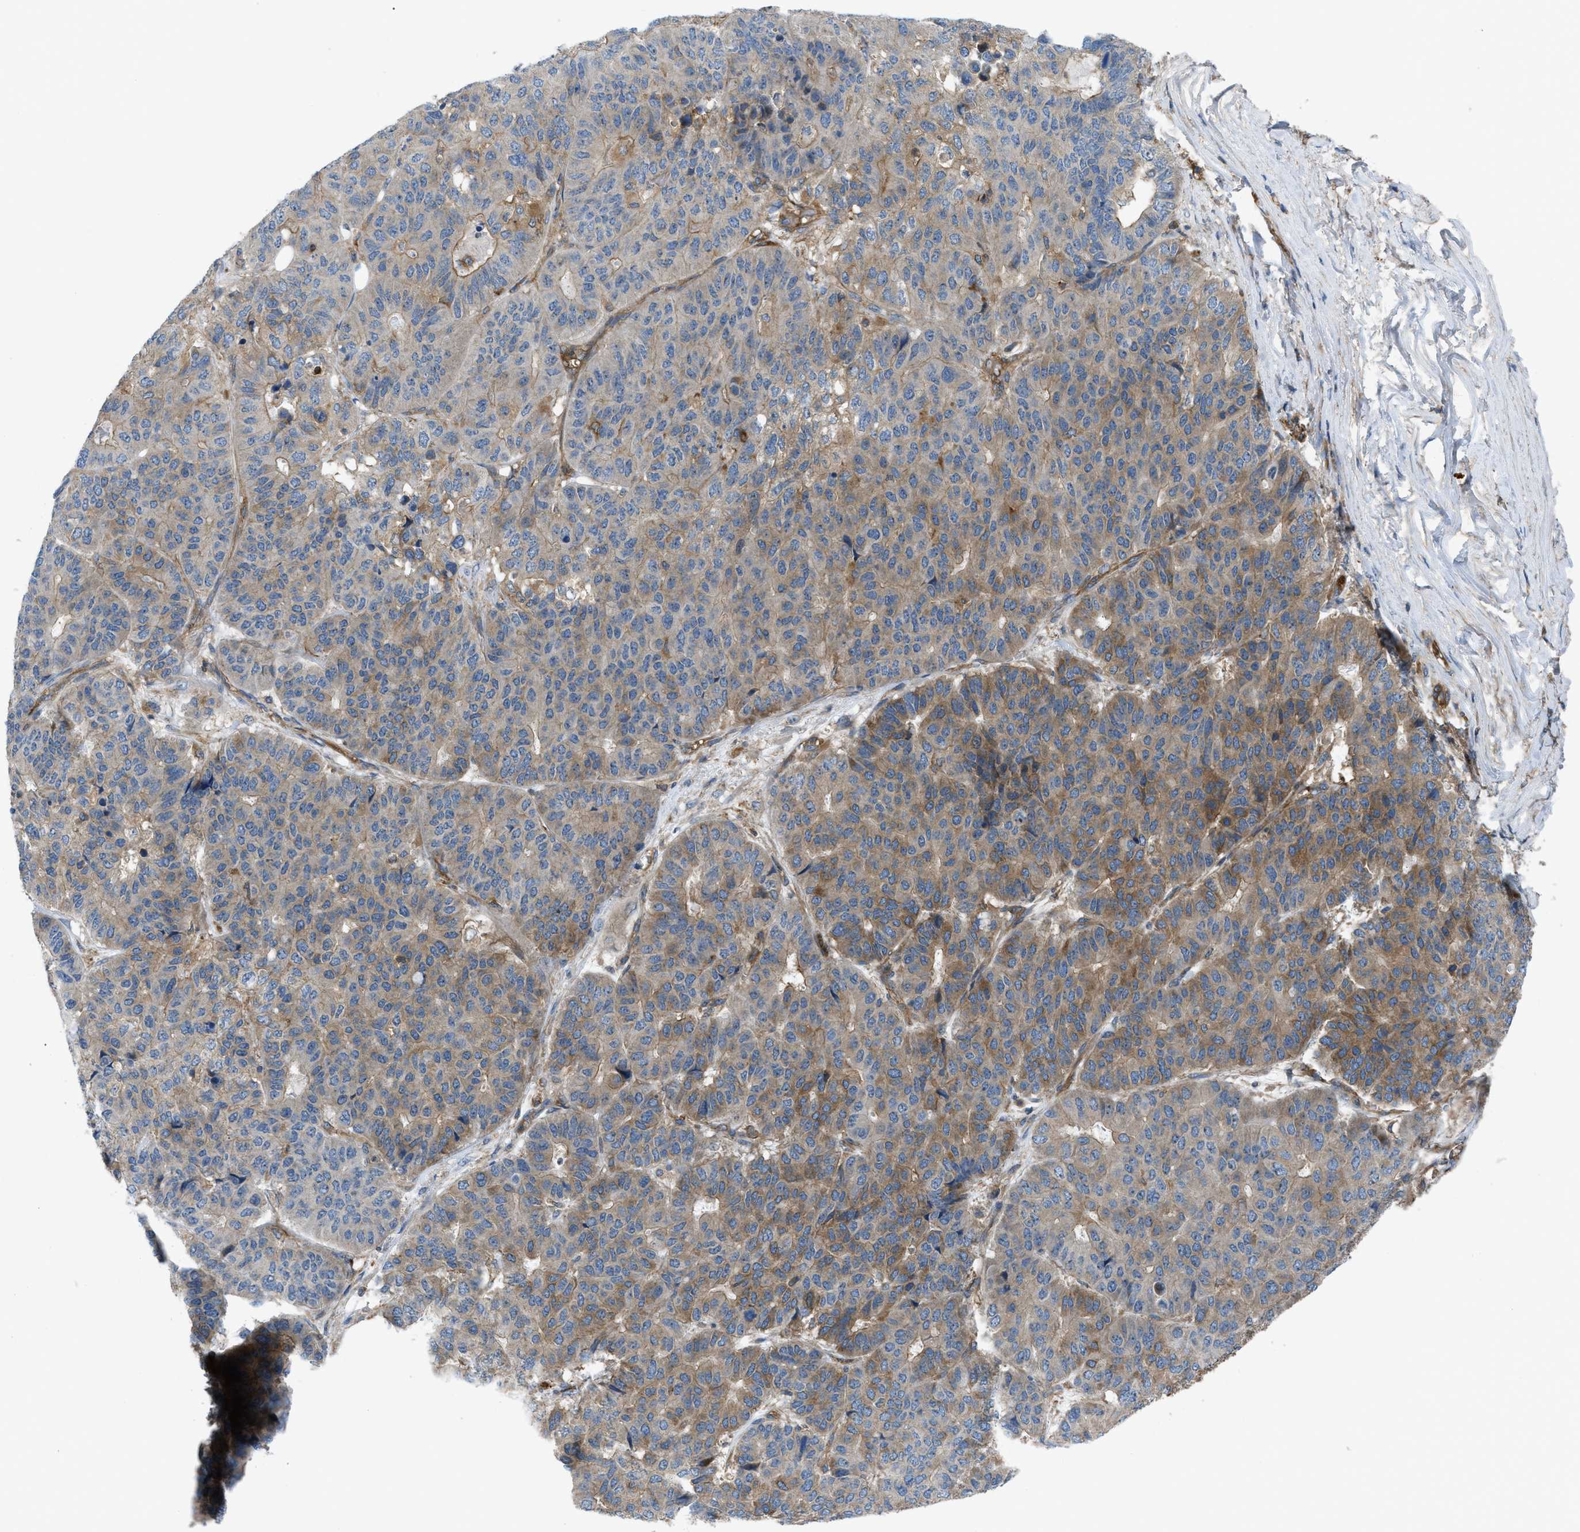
{"staining": {"intensity": "moderate", "quantity": "25%-75%", "location": "cytoplasmic/membranous"}, "tissue": "pancreatic cancer", "cell_type": "Tumor cells", "image_type": "cancer", "snomed": [{"axis": "morphology", "description": "Adenocarcinoma, NOS"}, {"axis": "topography", "description": "Pancreas"}], "caption": "Immunohistochemistry histopathology image of human pancreatic cancer stained for a protein (brown), which displays medium levels of moderate cytoplasmic/membranous expression in about 25%-75% of tumor cells.", "gene": "ATP2A3", "patient": {"sex": "male", "age": 50}}